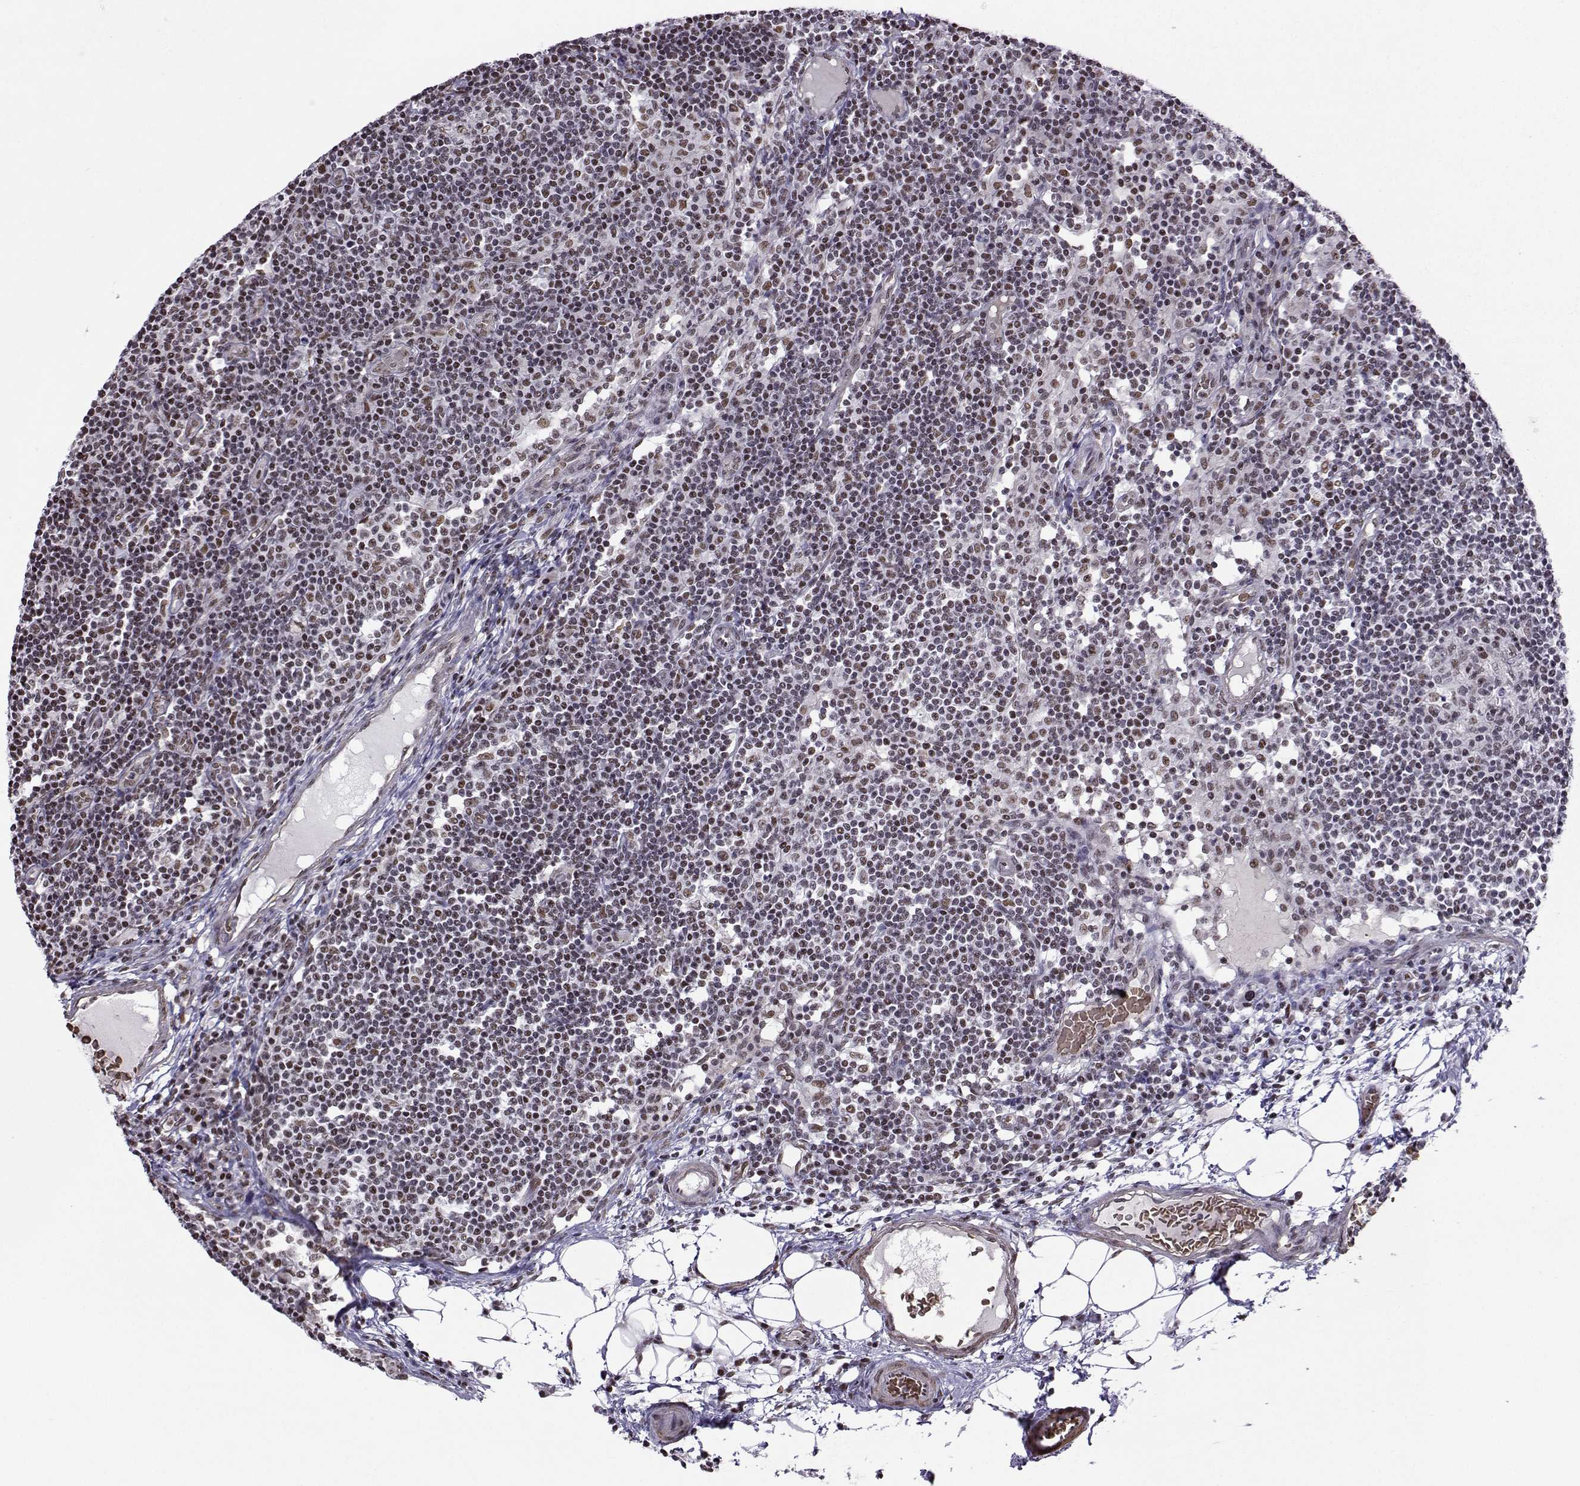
{"staining": {"intensity": "weak", "quantity": ">75%", "location": "nuclear"}, "tissue": "lymph node", "cell_type": "Non-germinal center cells", "image_type": "normal", "snomed": [{"axis": "morphology", "description": "Normal tissue, NOS"}, {"axis": "topography", "description": "Lymph node"}], "caption": "DAB (3,3'-diaminobenzidine) immunohistochemical staining of unremarkable human lymph node demonstrates weak nuclear protein expression in approximately >75% of non-germinal center cells.", "gene": "CCNK", "patient": {"sex": "female", "age": 72}}